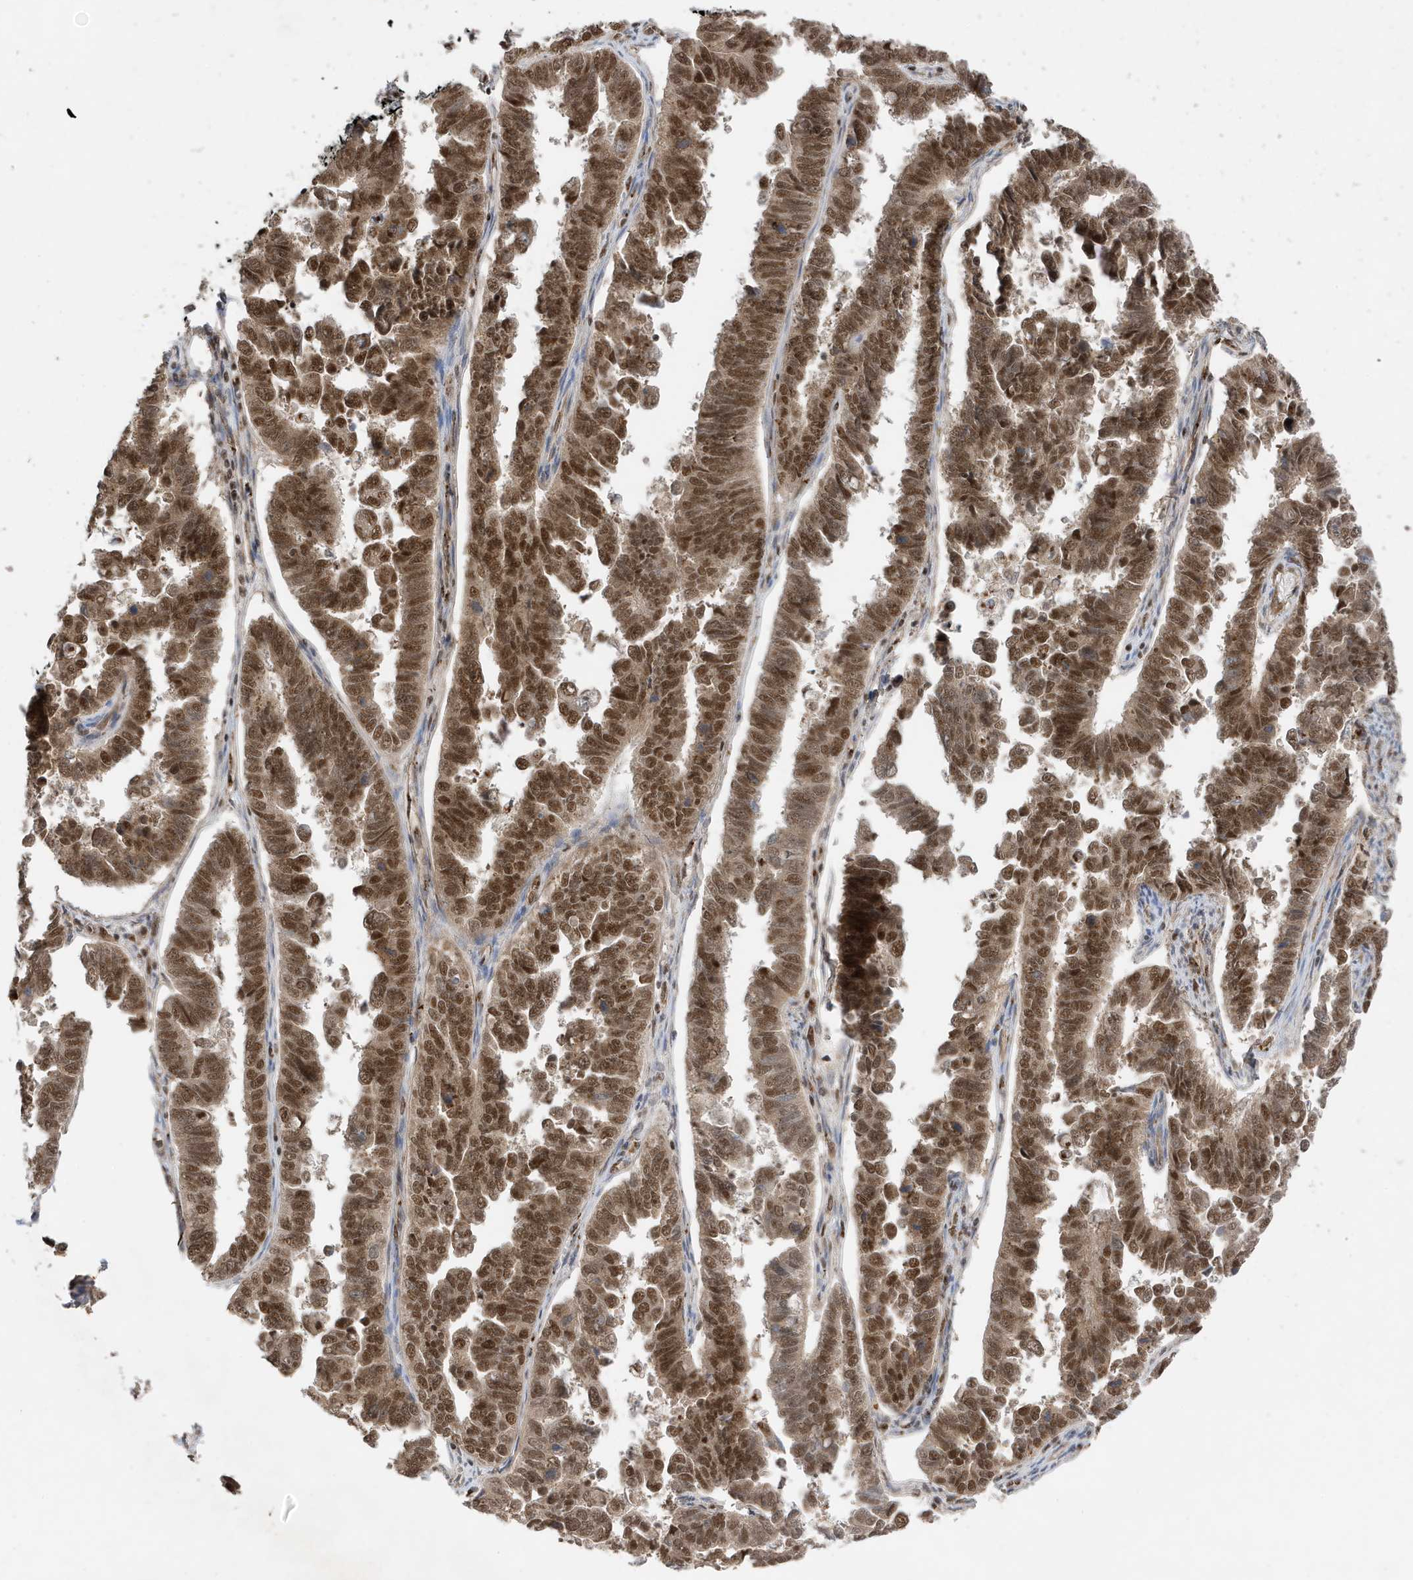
{"staining": {"intensity": "moderate", "quantity": ">75%", "location": "cytoplasmic/membranous,nuclear"}, "tissue": "endometrial cancer", "cell_type": "Tumor cells", "image_type": "cancer", "snomed": [{"axis": "morphology", "description": "Adenocarcinoma, NOS"}, {"axis": "topography", "description": "Endometrium"}], "caption": "Immunohistochemical staining of endometrial cancer (adenocarcinoma) displays medium levels of moderate cytoplasmic/membranous and nuclear protein positivity in approximately >75% of tumor cells.", "gene": "MAST3", "patient": {"sex": "female", "age": 75}}